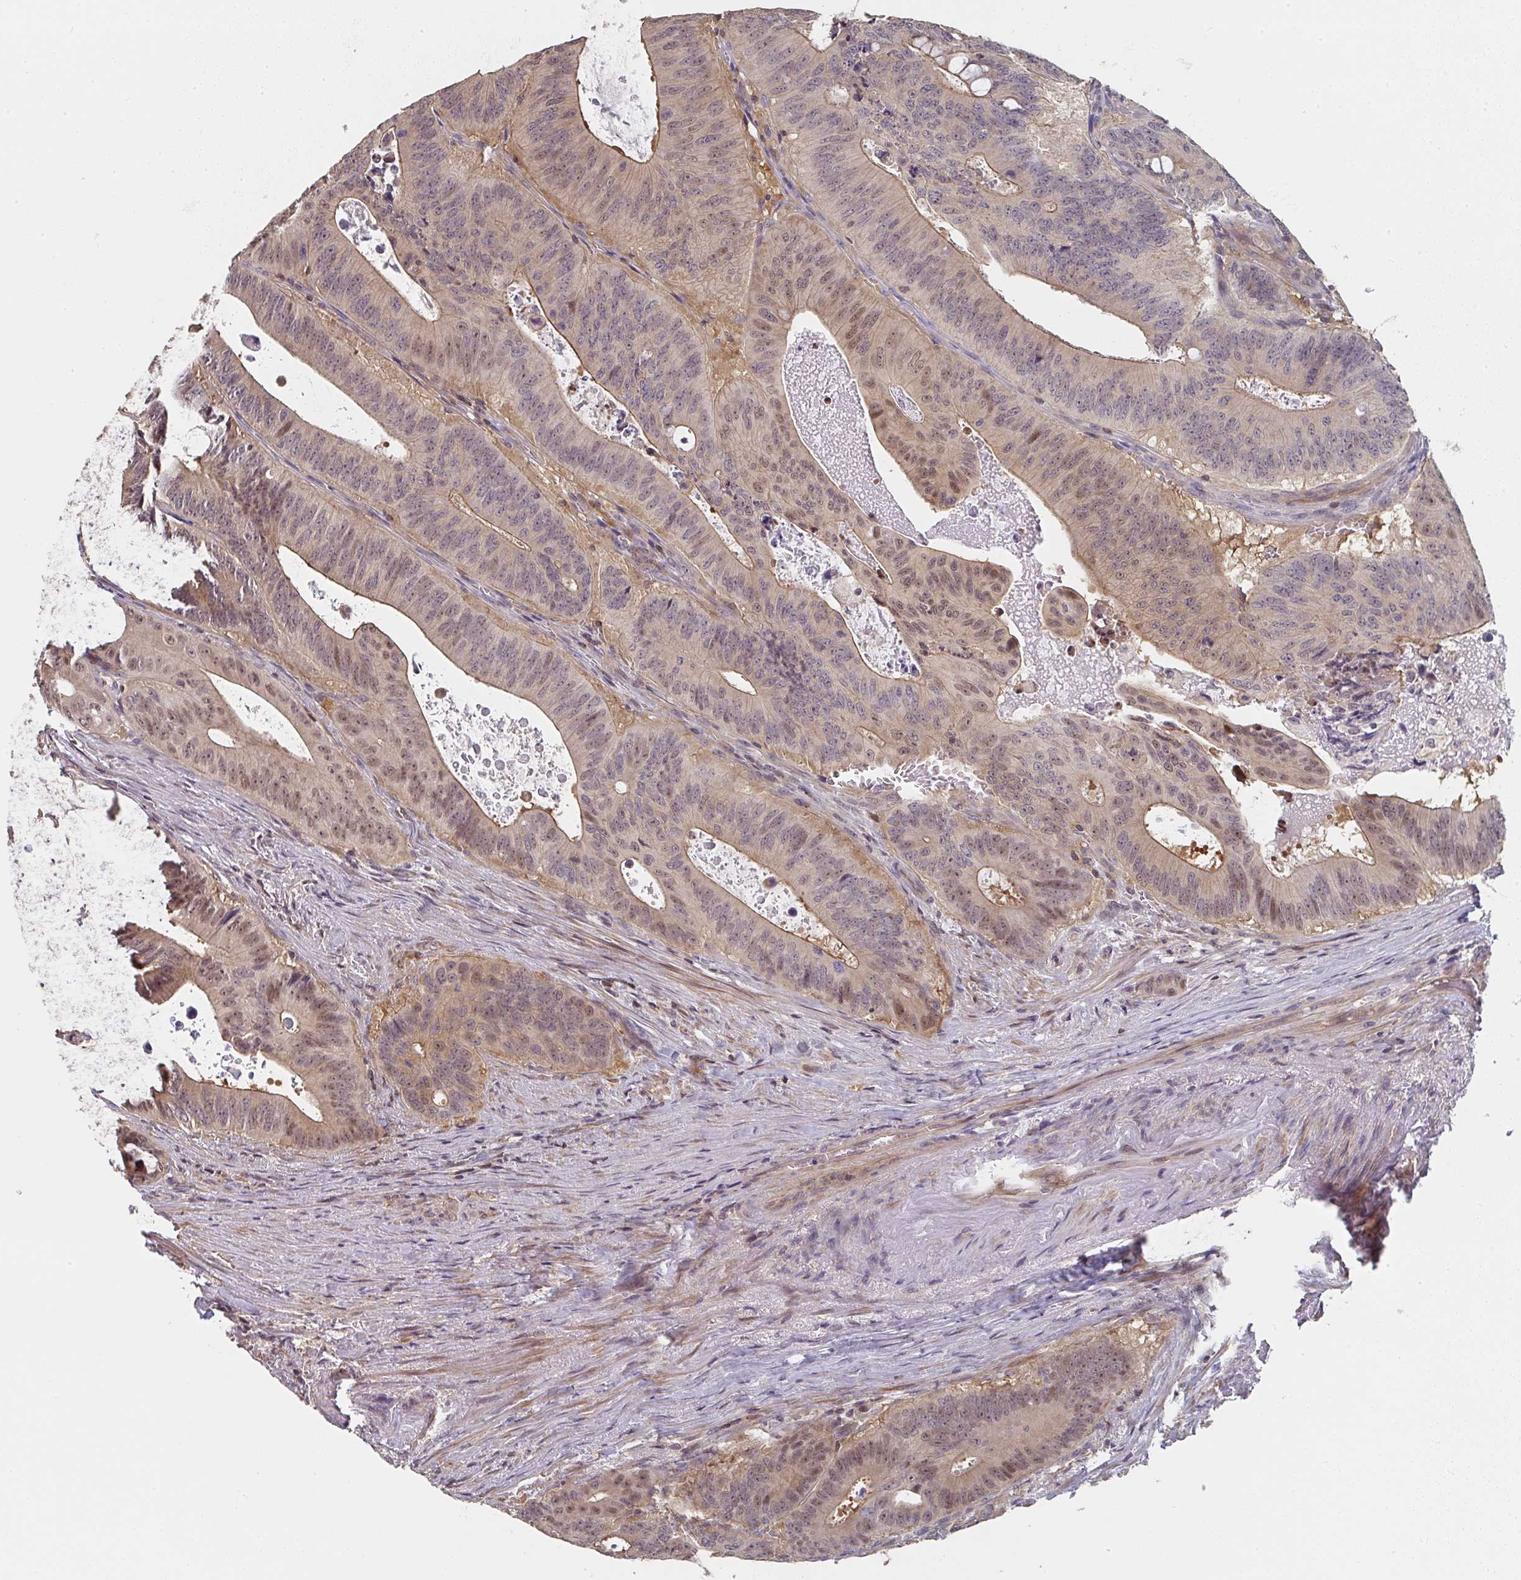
{"staining": {"intensity": "weak", "quantity": ">75%", "location": "cytoplasmic/membranous,nuclear"}, "tissue": "colorectal cancer", "cell_type": "Tumor cells", "image_type": "cancer", "snomed": [{"axis": "morphology", "description": "Adenocarcinoma, NOS"}, {"axis": "topography", "description": "Colon"}], "caption": "DAB immunohistochemical staining of colorectal cancer (adenocarcinoma) shows weak cytoplasmic/membranous and nuclear protein staining in approximately >75% of tumor cells.", "gene": "RANGRF", "patient": {"sex": "male", "age": 62}}